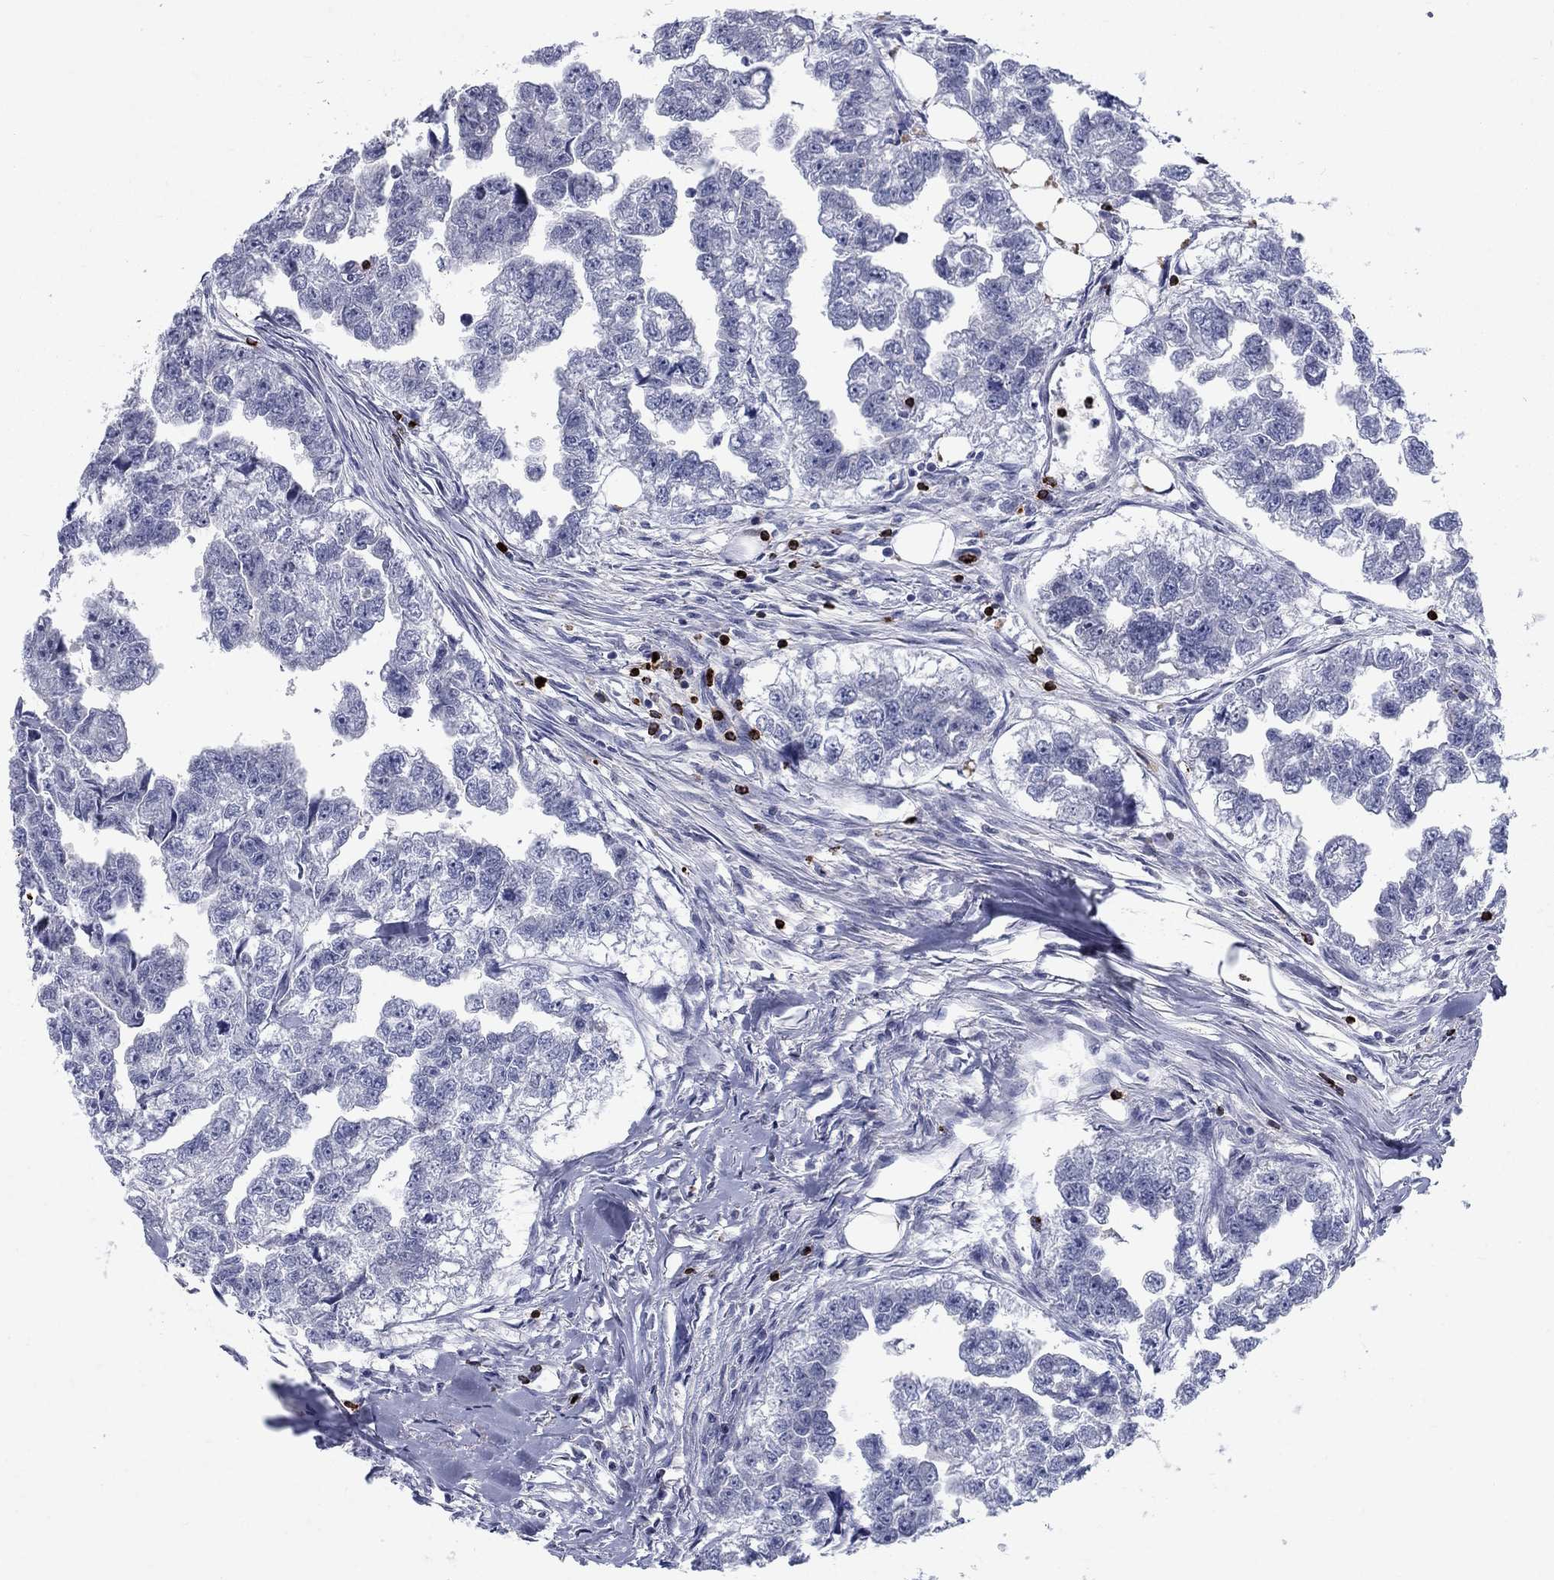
{"staining": {"intensity": "negative", "quantity": "none", "location": "none"}, "tissue": "testis cancer", "cell_type": "Tumor cells", "image_type": "cancer", "snomed": [{"axis": "morphology", "description": "Carcinoma, Embryonal, NOS"}, {"axis": "morphology", "description": "Teratoma, malignant, NOS"}, {"axis": "topography", "description": "Testis"}], "caption": "IHC photomicrograph of neoplastic tissue: human testis teratoma (malignant) stained with DAB reveals no significant protein expression in tumor cells.", "gene": "GZMA", "patient": {"sex": "male", "age": 44}}